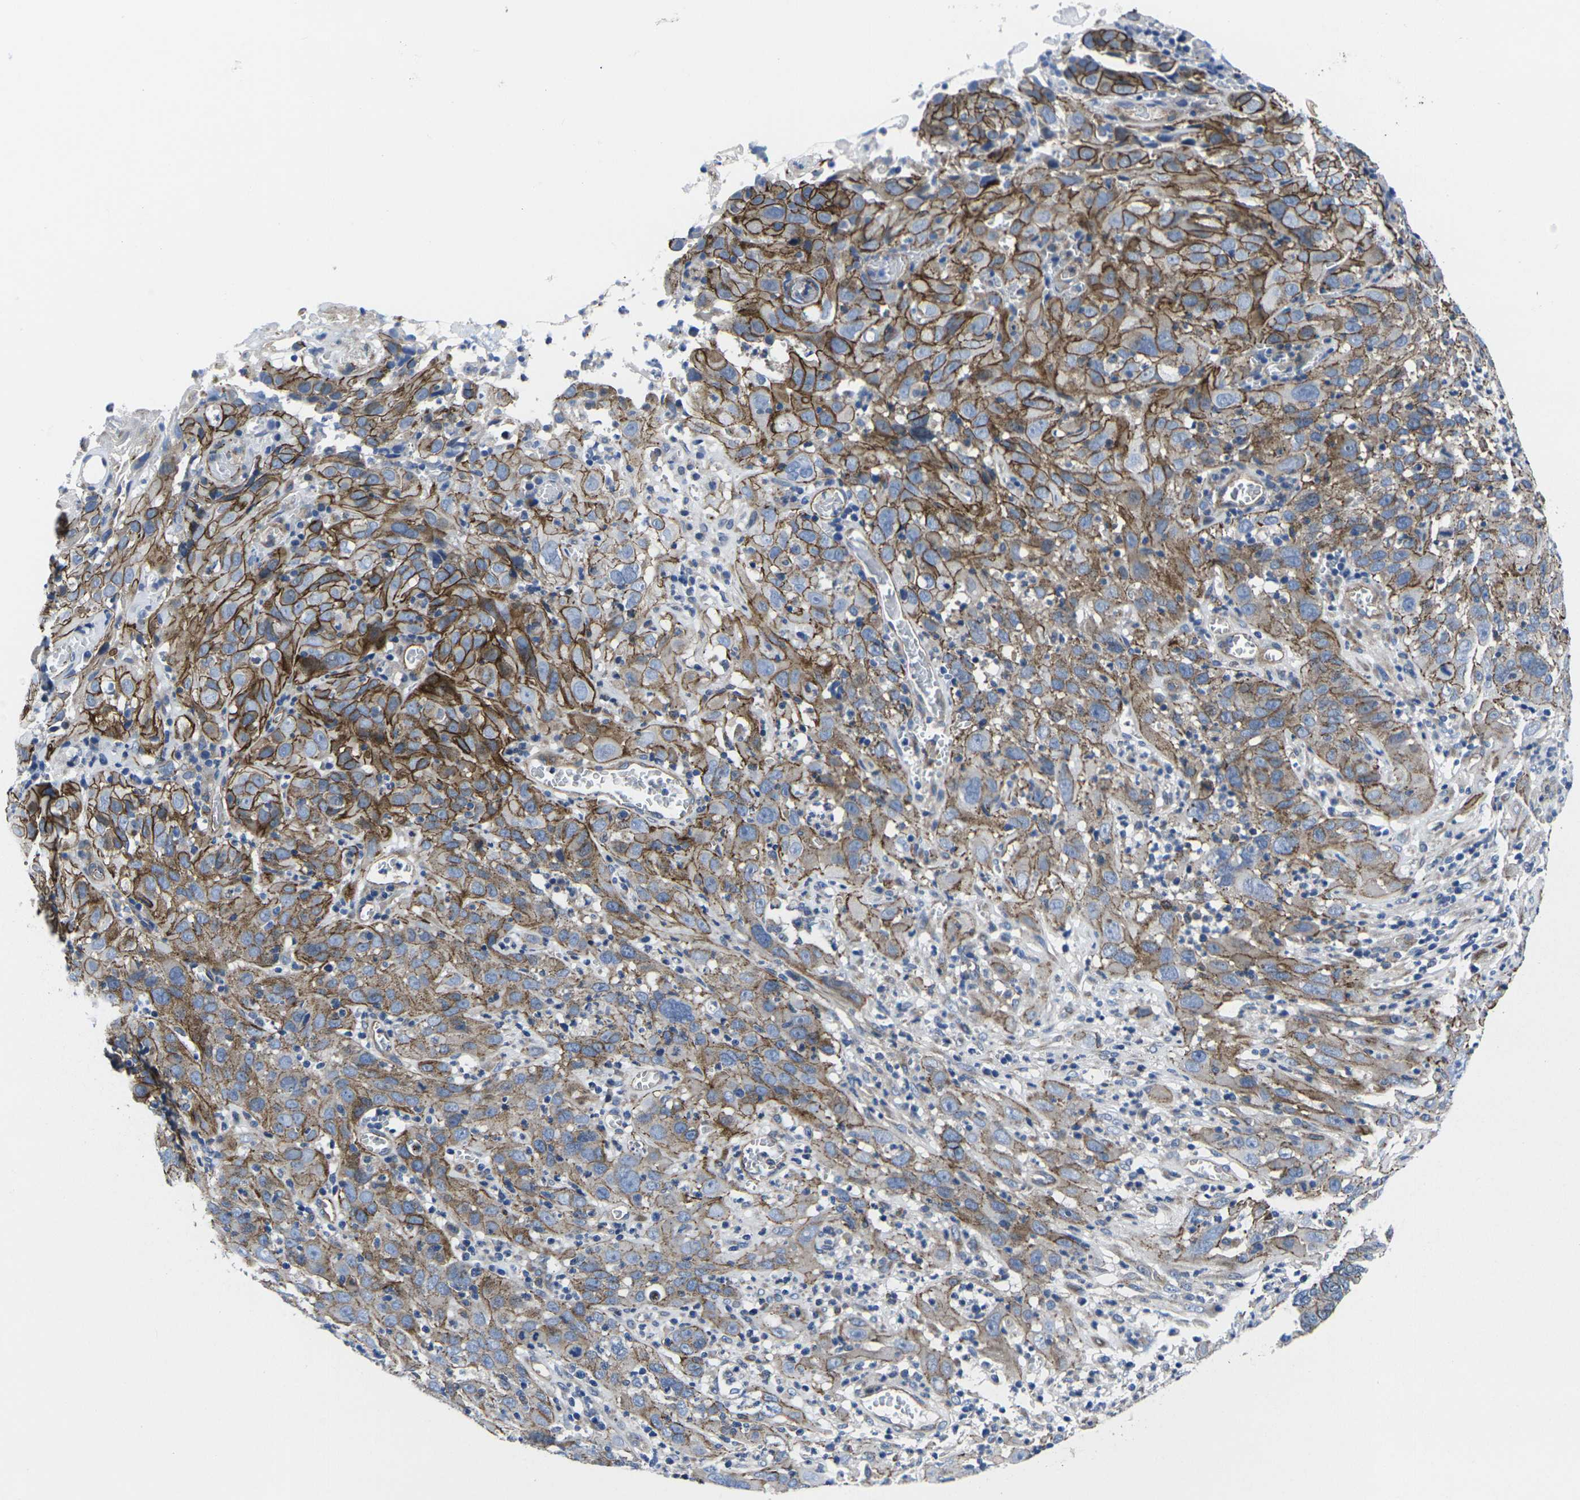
{"staining": {"intensity": "strong", "quantity": "25%-75%", "location": "cytoplasmic/membranous"}, "tissue": "cervical cancer", "cell_type": "Tumor cells", "image_type": "cancer", "snomed": [{"axis": "morphology", "description": "Squamous cell carcinoma, NOS"}, {"axis": "topography", "description": "Cervix"}], "caption": "Protein staining exhibits strong cytoplasmic/membranous positivity in about 25%-75% of tumor cells in cervical squamous cell carcinoma.", "gene": "NUMB", "patient": {"sex": "female", "age": 32}}